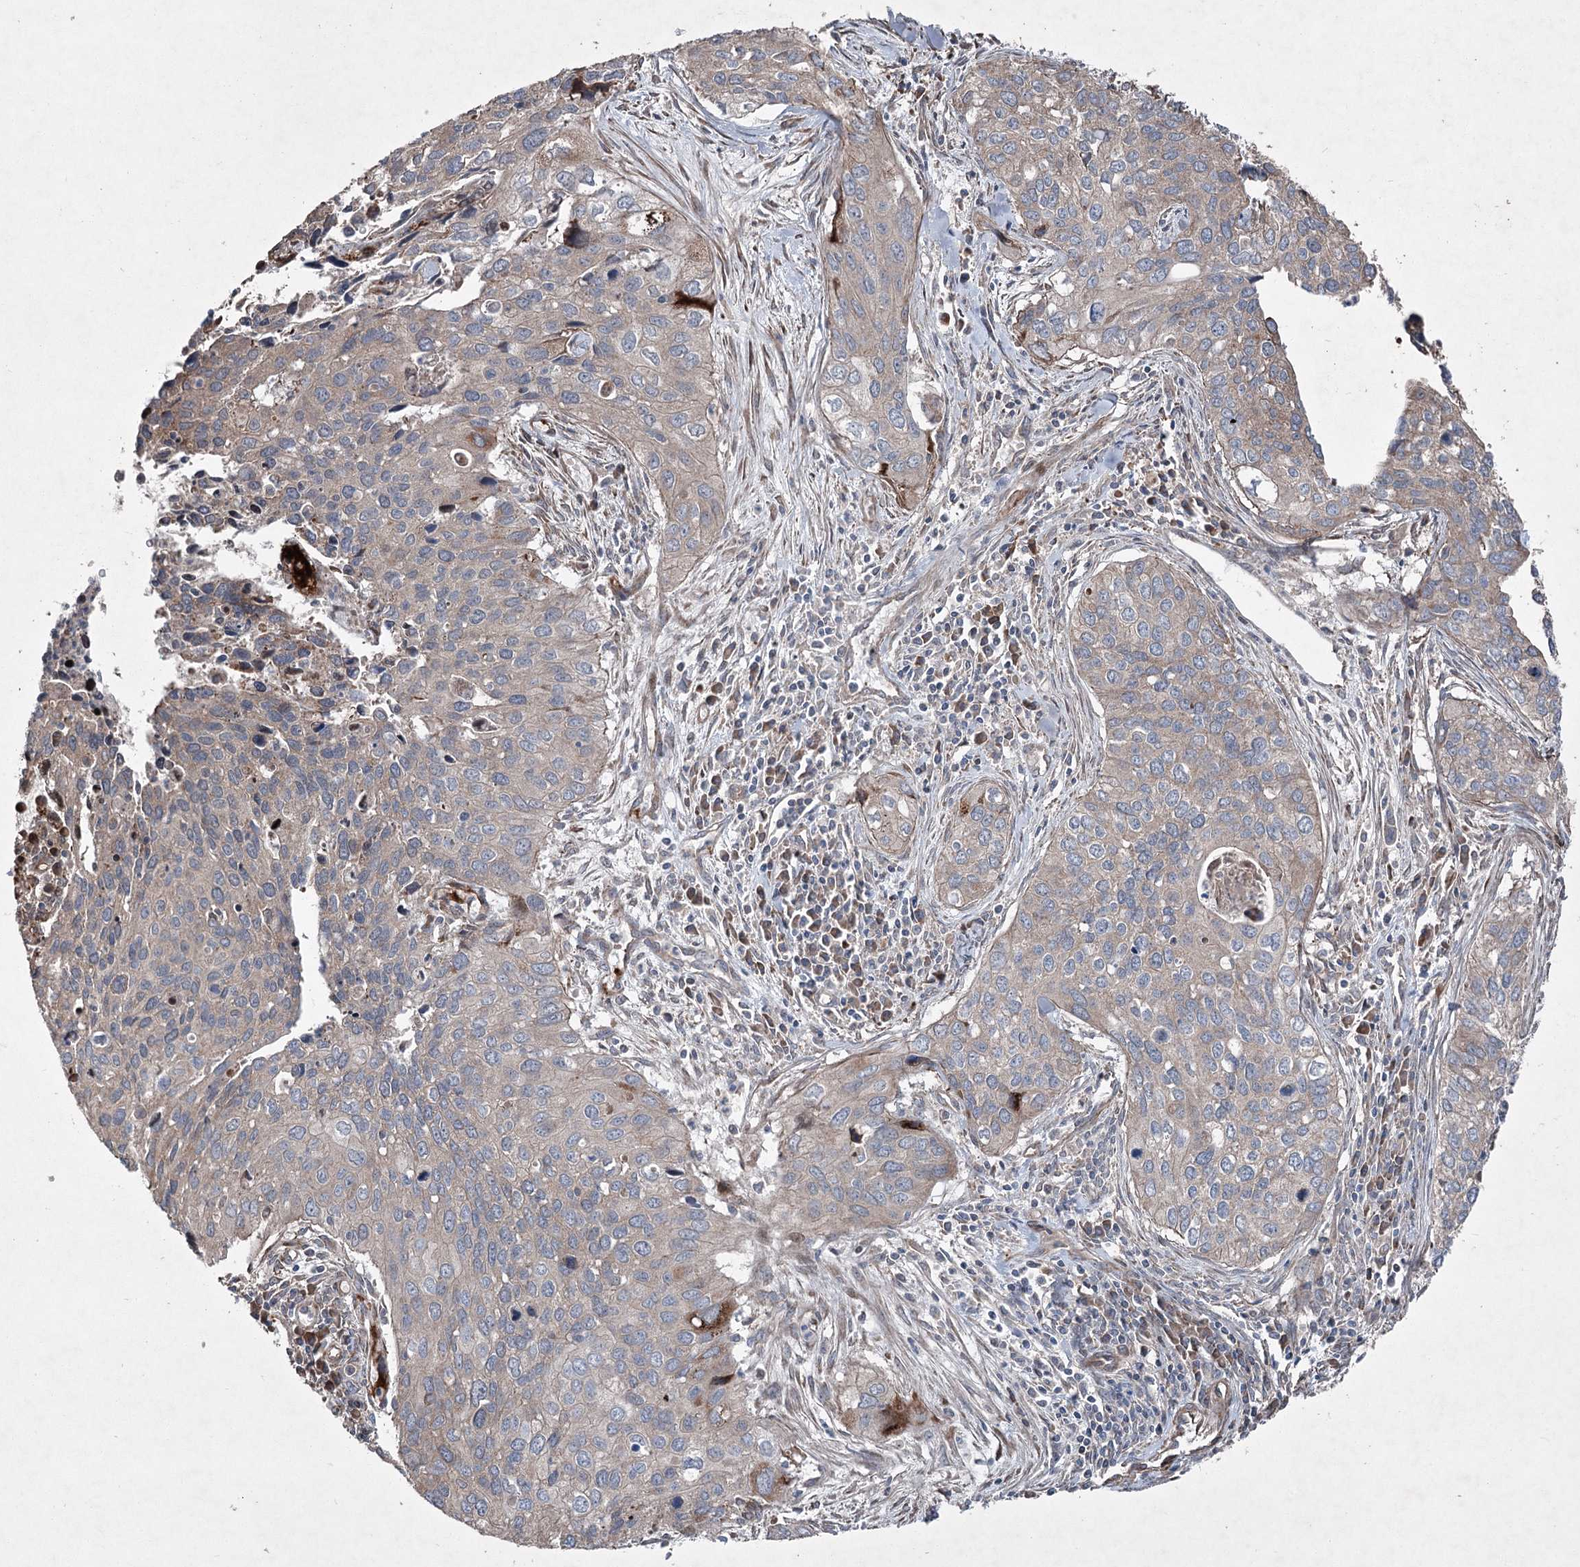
{"staining": {"intensity": "weak", "quantity": ">75%", "location": "cytoplasmic/membranous"}, "tissue": "cervical cancer", "cell_type": "Tumor cells", "image_type": "cancer", "snomed": [{"axis": "morphology", "description": "Squamous cell carcinoma, NOS"}, {"axis": "topography", "description": "Cervix"}], "caption": "DAB immunohistochemical staining of squamous cell carcinoma (cervical) displays weak cytoplasmic/membranous protein expression in approximately >75% of tumor cells.", "gene": "SERINC5", "patient": {"sex": "female", "age": 55}}